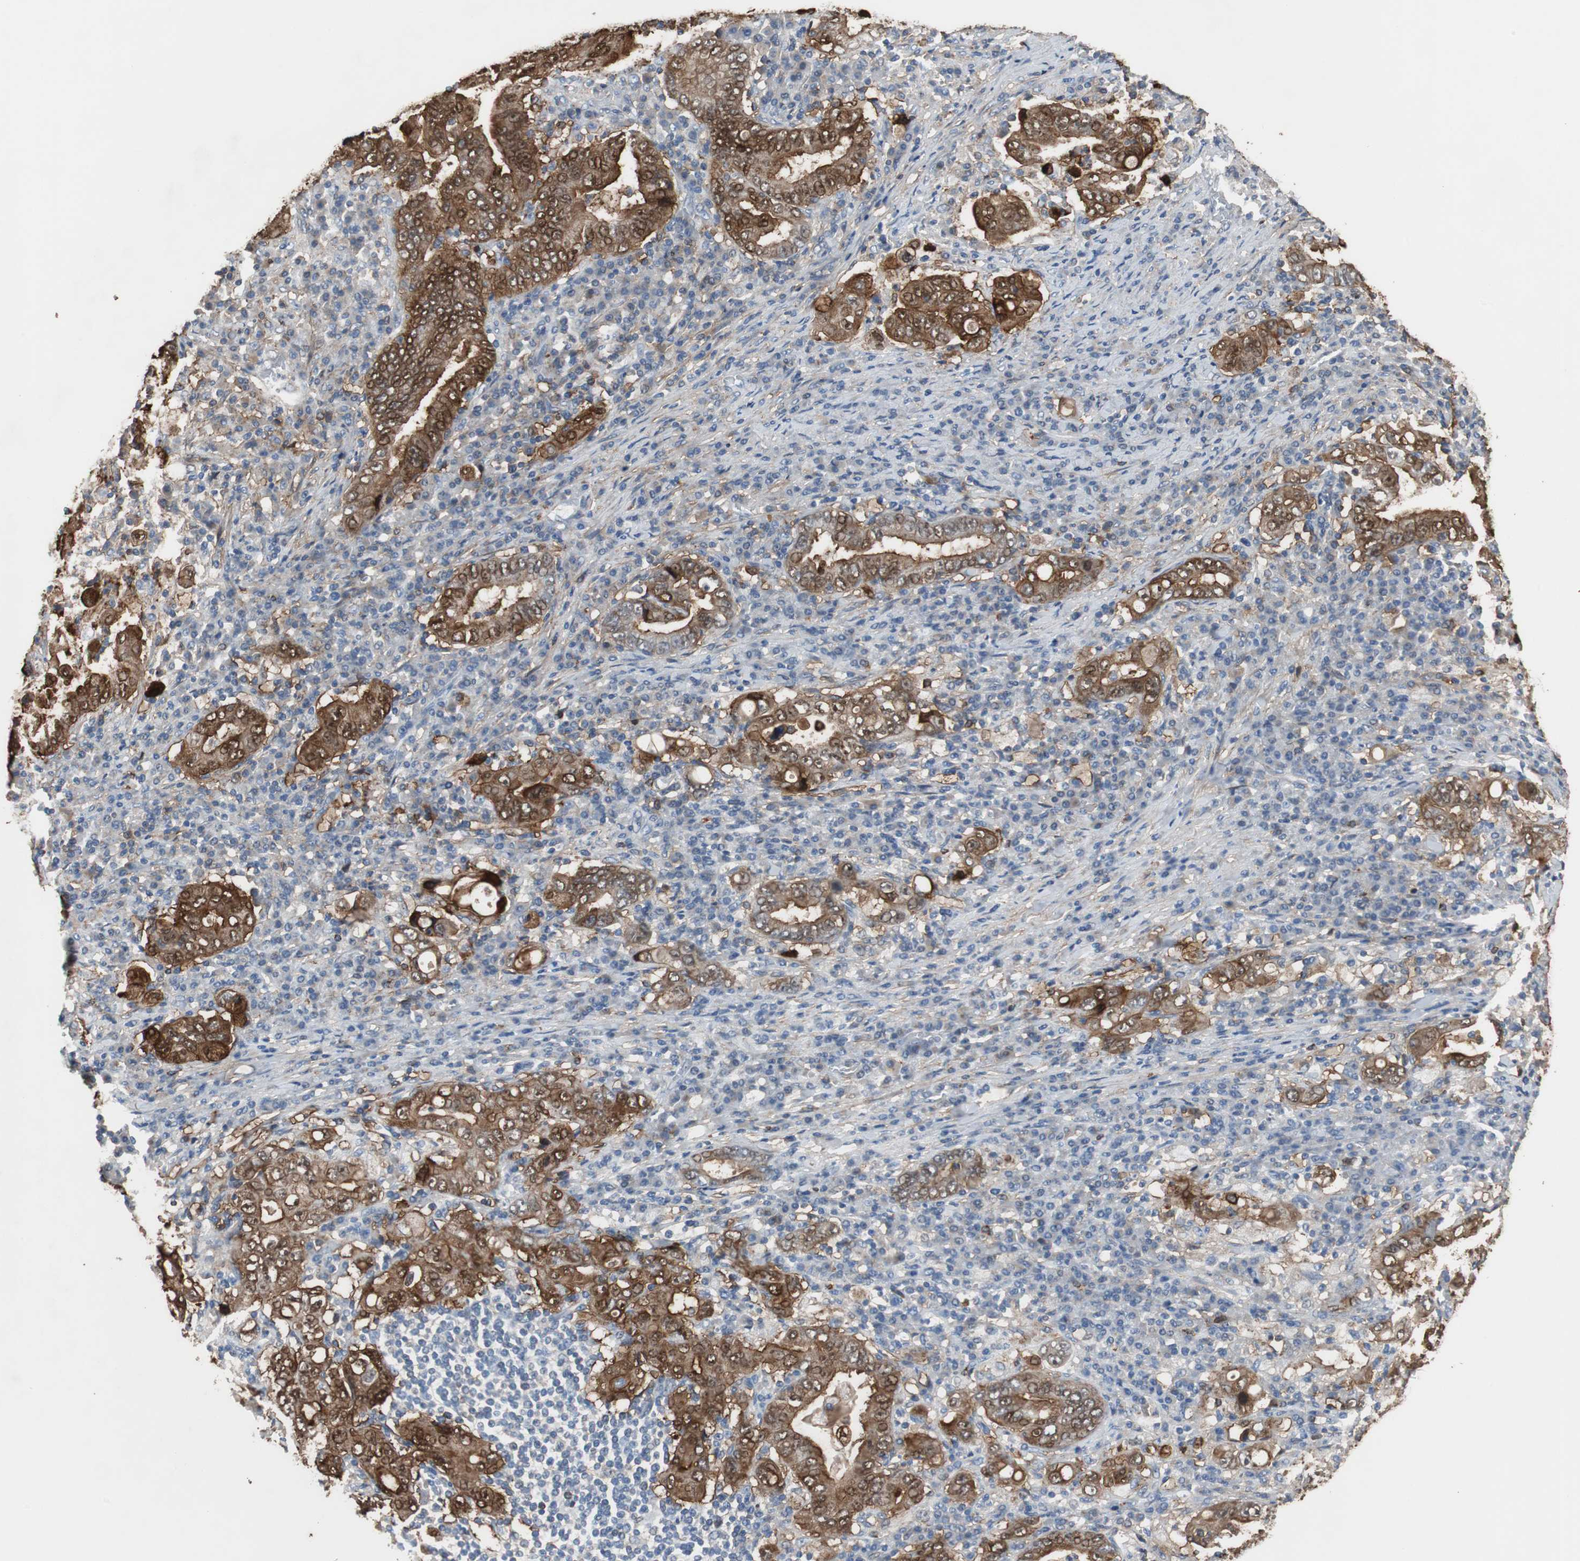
{"staining": {"intensity": "strong", "quantity": ">75%", "location": "cytoplasmic/membranous"}, "tissue": "stomach cancer", "cell_type": "Tumor cells", "image_type": "cancer", "snomed": [{"axis": "morphology", "description": "Normal tissue, NOS"}, {"axis": "morphology", "description": "Adenocarcinoma, NOS"}, {"axis": "topography", "description": "Esophagus"}, {"axis": "topography", "description": "Stomach, upper"}, {"axis": "topography", "description": "Peripheral nerve tissue"}], "caption": "Immunohistochemical staining of stomach adenocarcinoma reveals high levels of strong cytoplasmic/membranous staining in about >75% of tumor cells.", "gene": "ANXA4", "patient": {"sex": "male", "age": 62}}